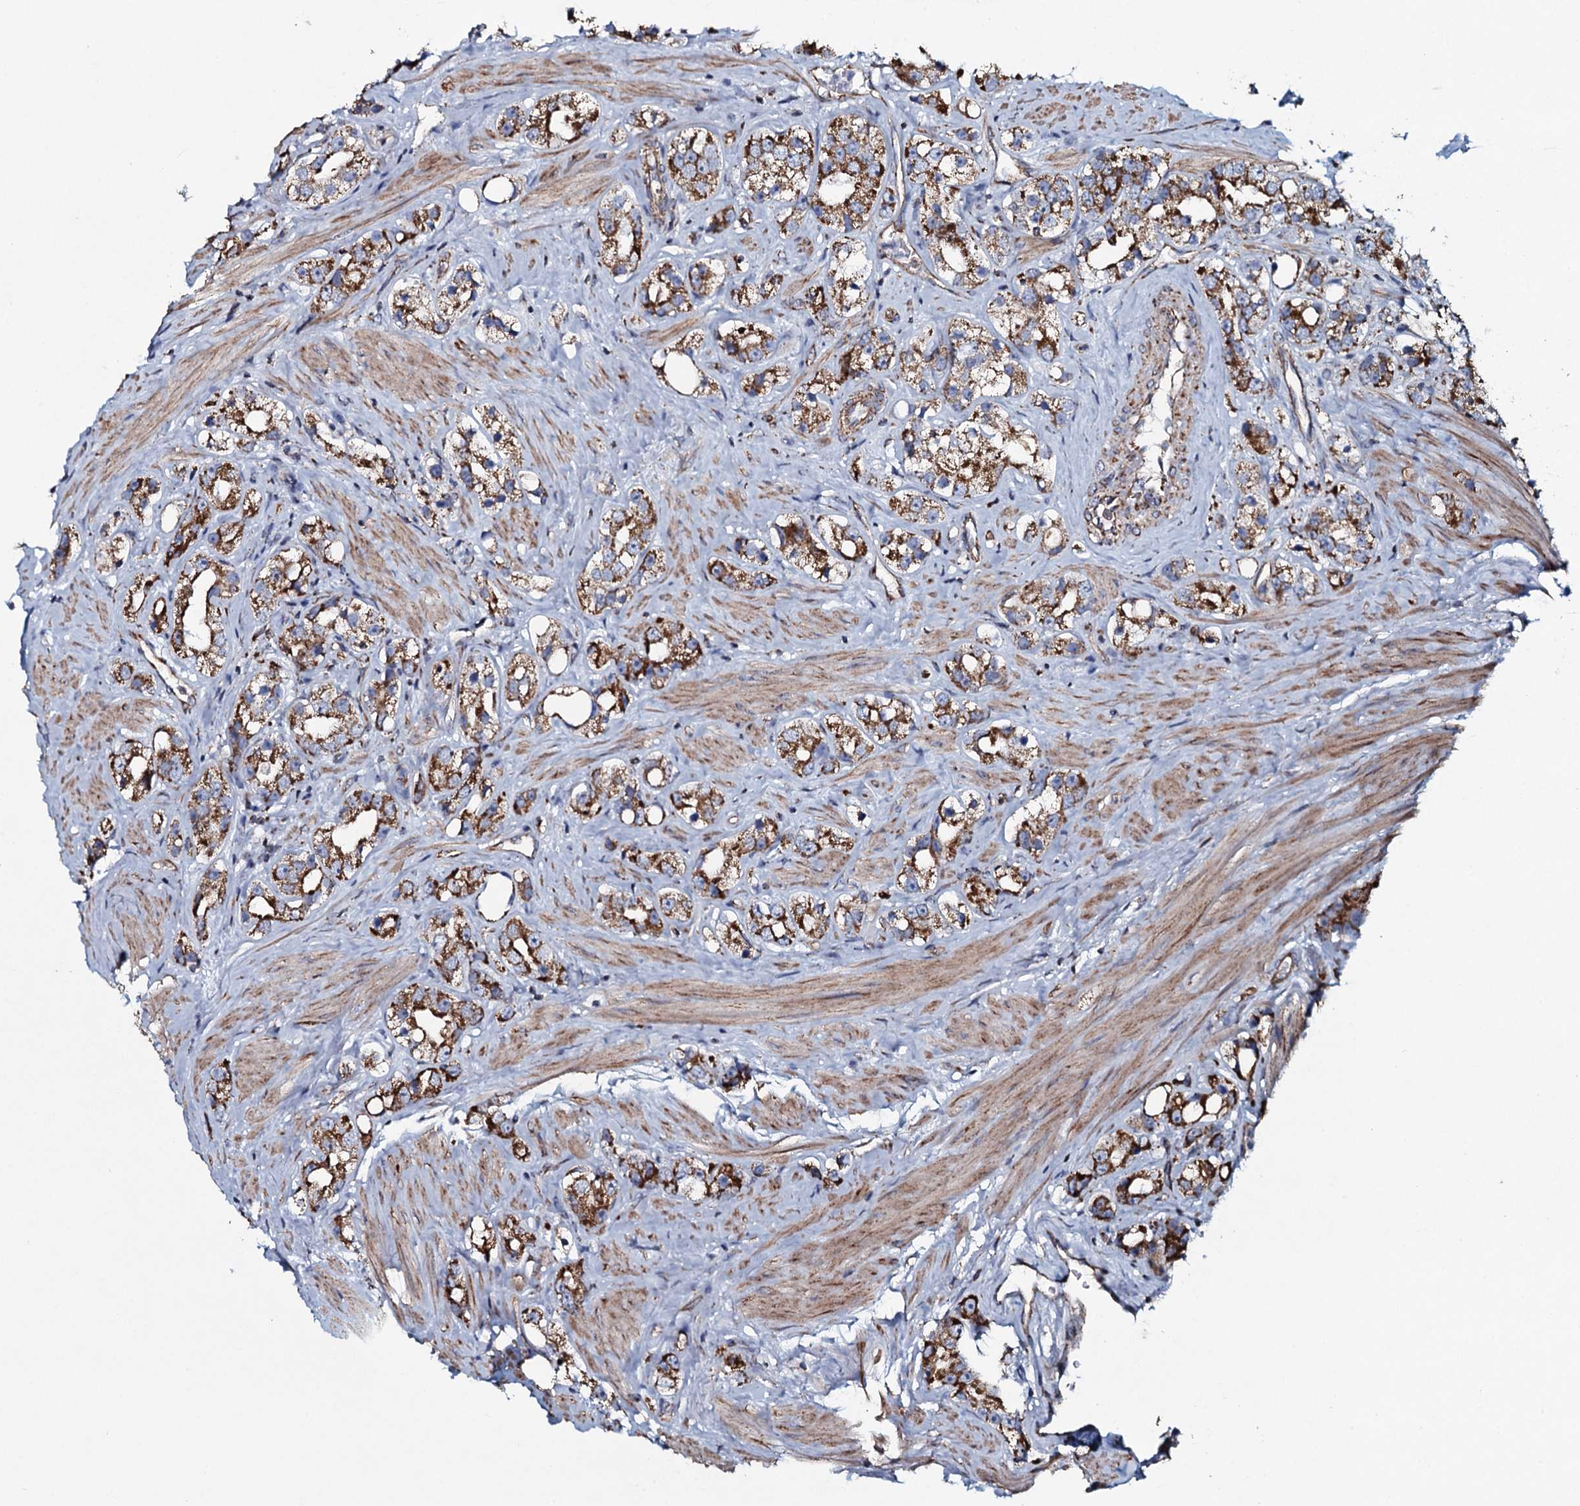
{"staining": {"intensity": "strong", "quantity": ">75%", "location": "cytoplasmic/membranous"}, "tissue": "prostate cancer", "cell_type": "Tumor cells", "image_type": "cancer", "snomed": [{"axis": "morphology", "description": "Adenocarcinoma, NOS"}, {"axis": "topography", "description": "Prostate"}], "caption": "The immunohistochemical stain labels strong cytoplasmic/membranous positivity in tumor cells of prostate cancer tissue.", "gene": "EVC2", "patient": {"sex": "male", "age": 79}}